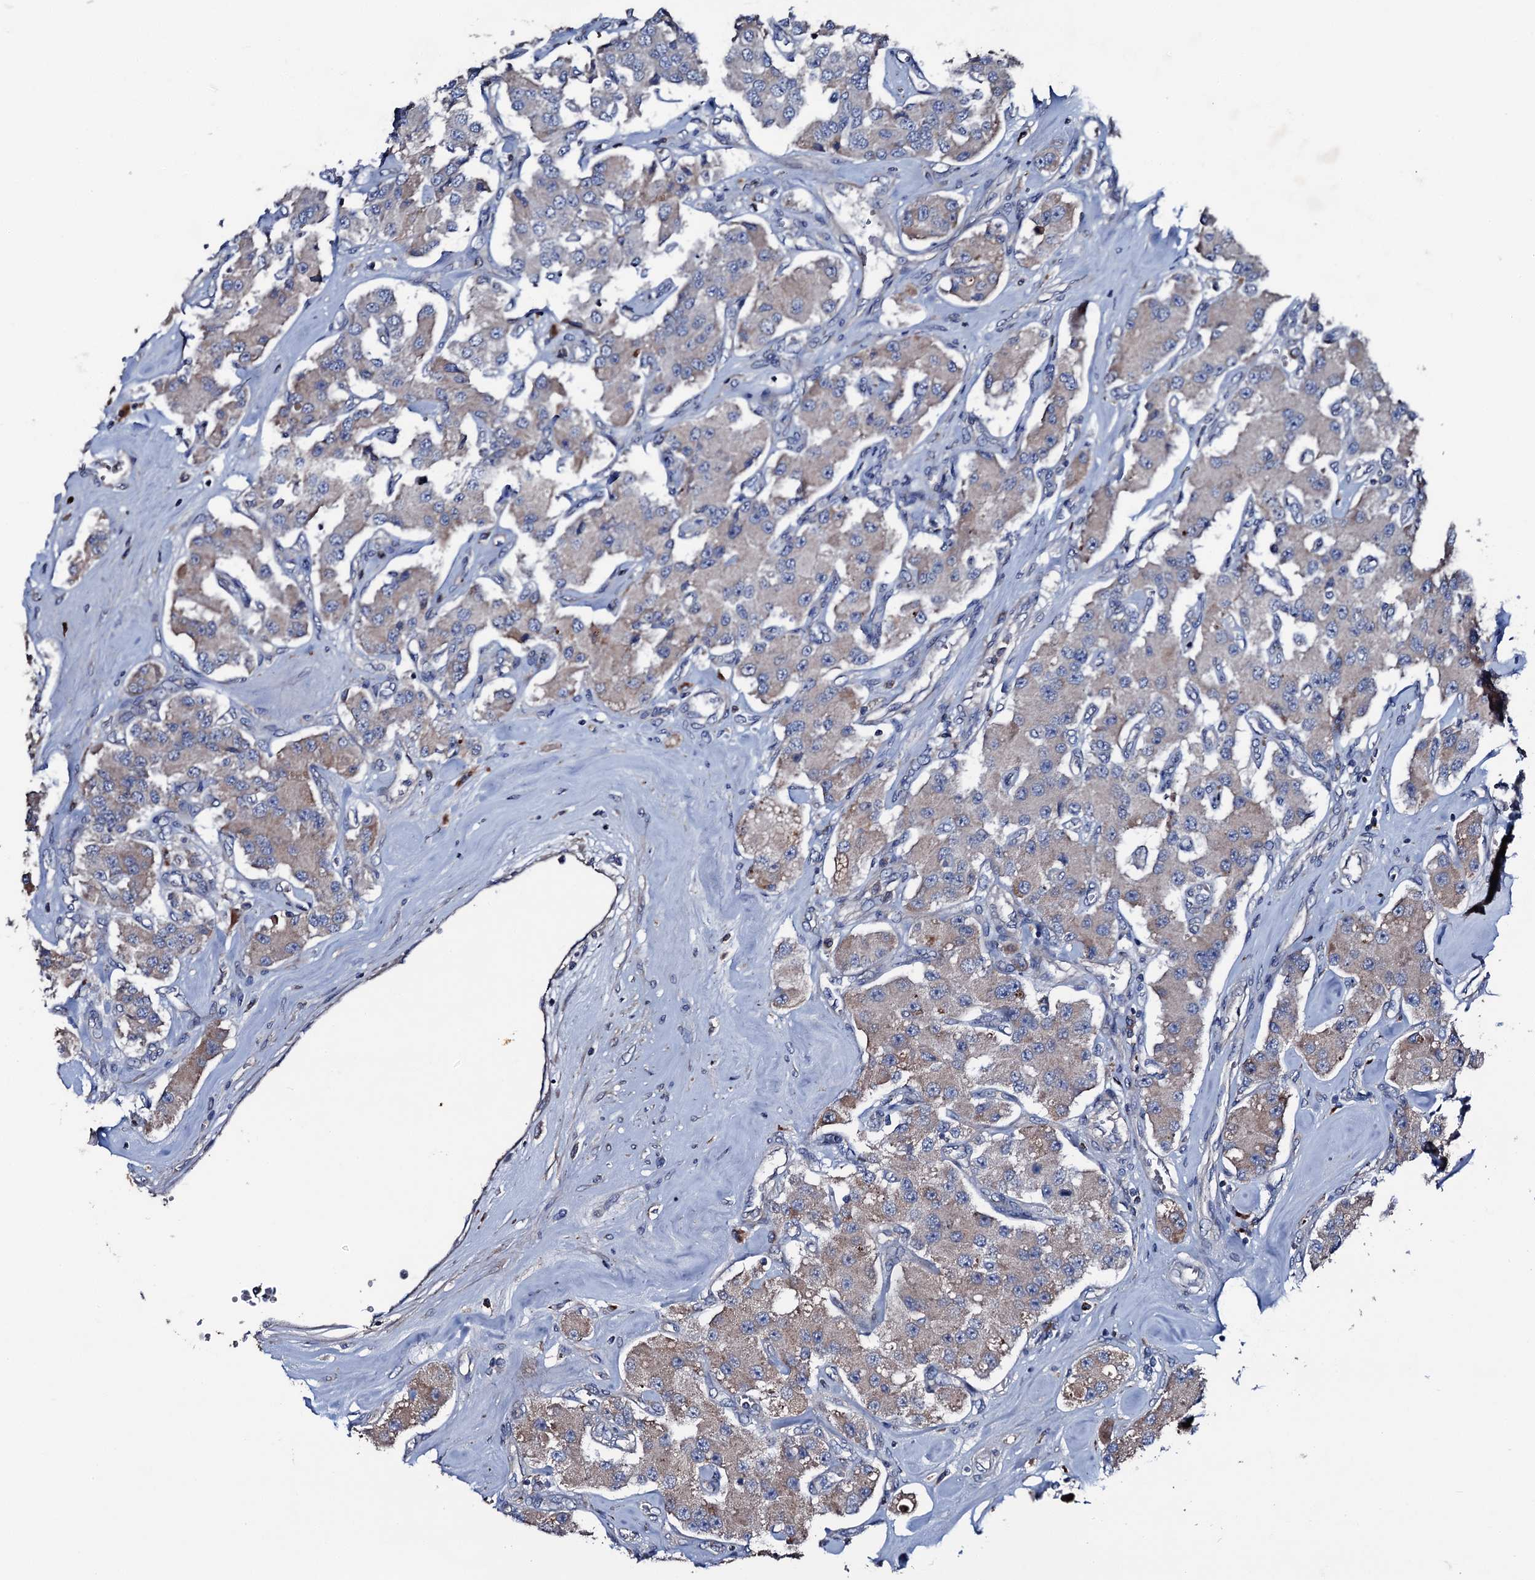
{"staining": {"intensity": "weak", "quantity": ">75%", "location": "cytoplasmic/membranous"}, "tissue": "carcinoid", "cell_type": "Tumor cells", "image_type": "cancer", "snomed": [{"axis": "morphology", "description": "Carcinoid, malignant, NOS"}, {"axis": "topography", "description": "Pancreas"}], "caption": "Immunohistochemistry (IHC) photomicrograph of neoplastic tissue: human carcinoid stained using IHC exhibits low levels of weak protein expression localized specifically in the cytoplasmic/membranous of tumor cells, appearing as a cytoplasmic/membranous brown color.", "gene": "NEK1", "patient": {"sex": "male", "age": 41}}